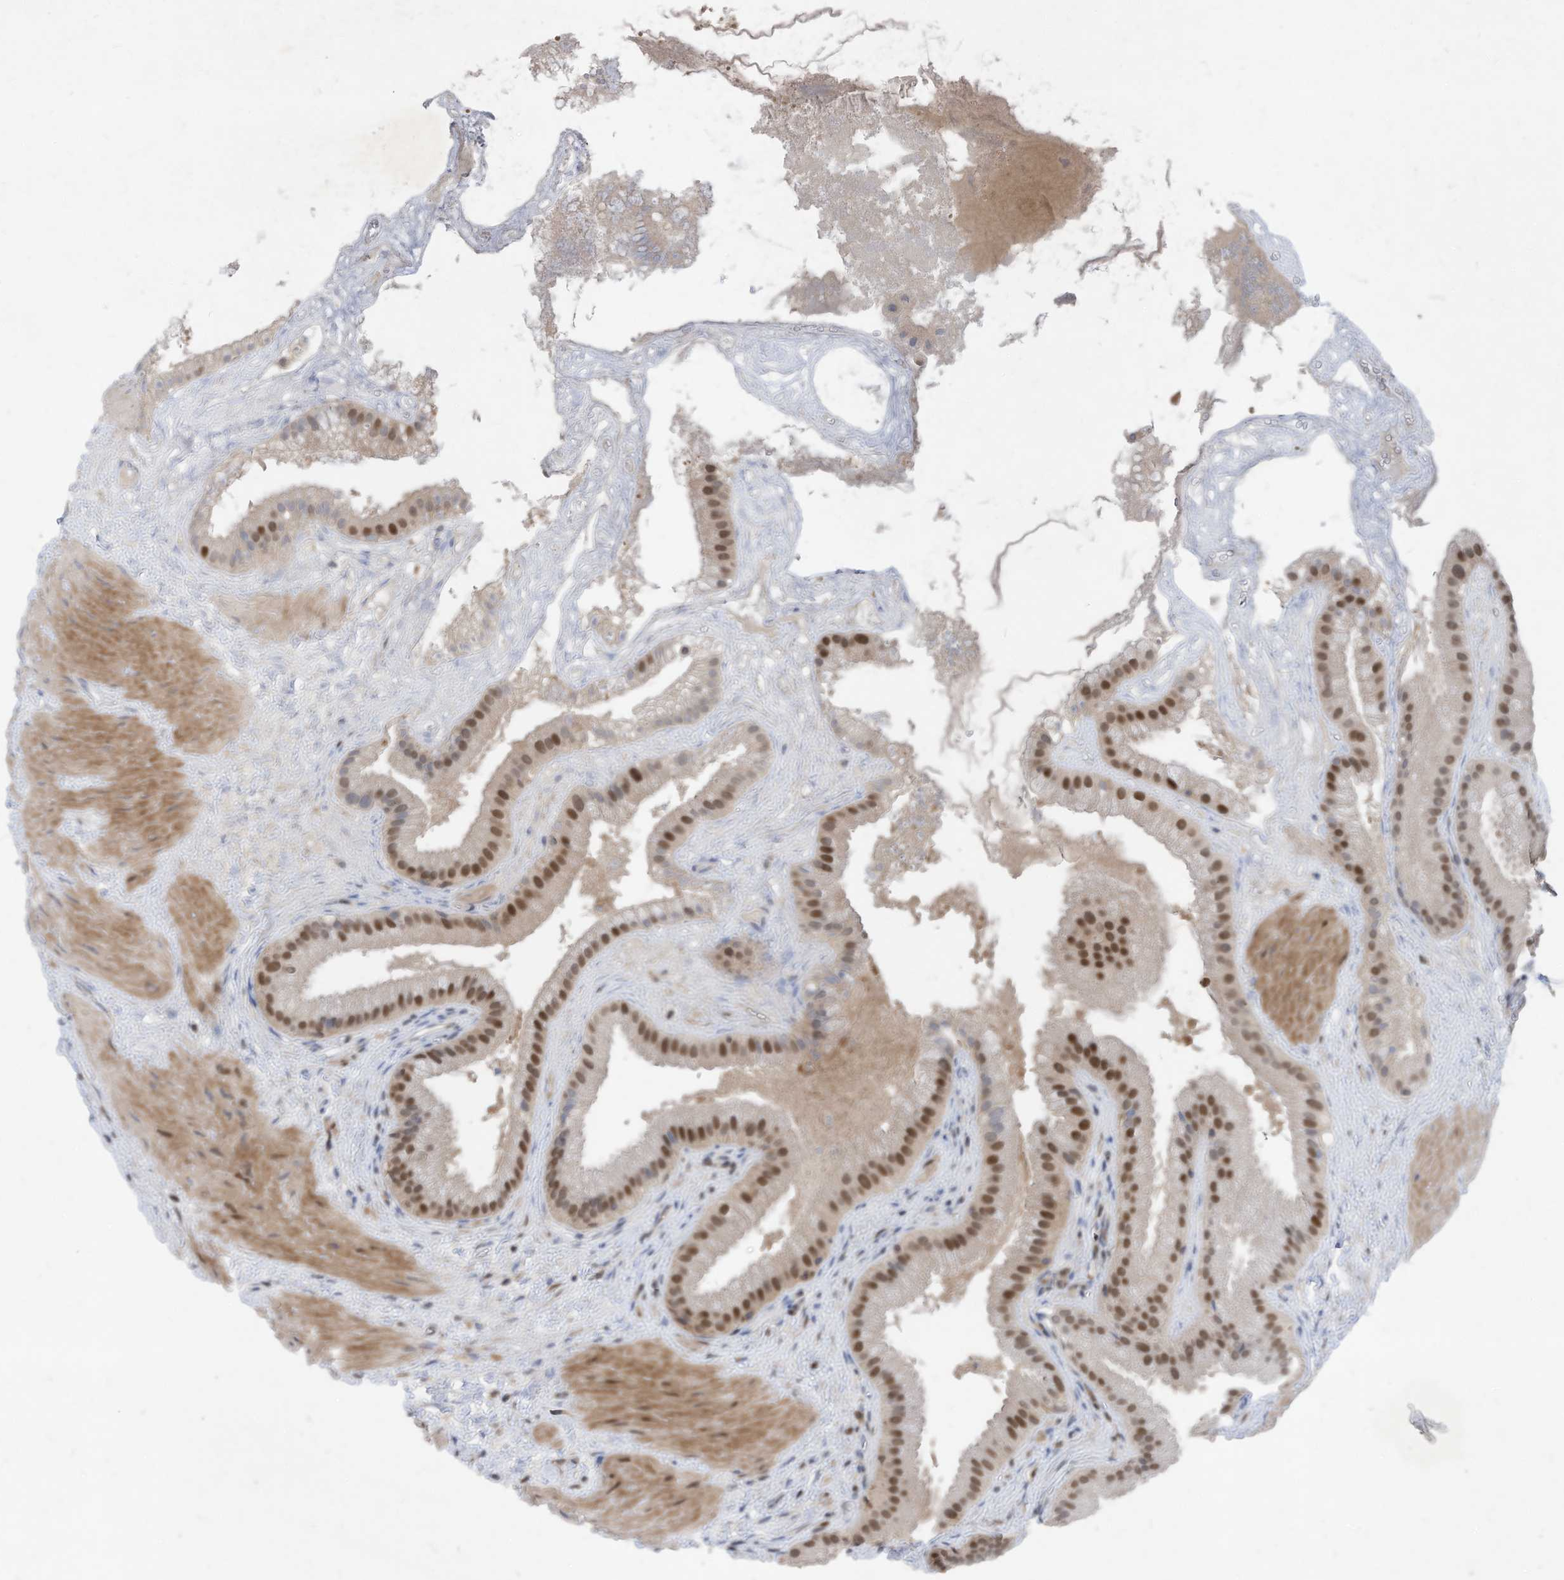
{"staining": {"intensity": "moderate", "quantity": "25%-75%", "location": "cytoplasmic/membranous,nuclear"}, "tissue": "gallbladder", "cell_type": "Glandular cells", "image_type": "normal", "snomed": [{"axis": "morphology", "description": "Normal tissue, NOS"}, {"axis": "topography", "description": "Gallbladder"}], "caption": "This micrograph demonstrates benign gallbladder stained with immunohistochemistry (IHC) to label a protein in brown. The cytoplasmic/membranous,nuclear of glandular cells show moderate positivity for the protein. Nuclei are counter-stained blue.", "gene": "KPNB1", "patient": {"sex": "male", "age": 55}}